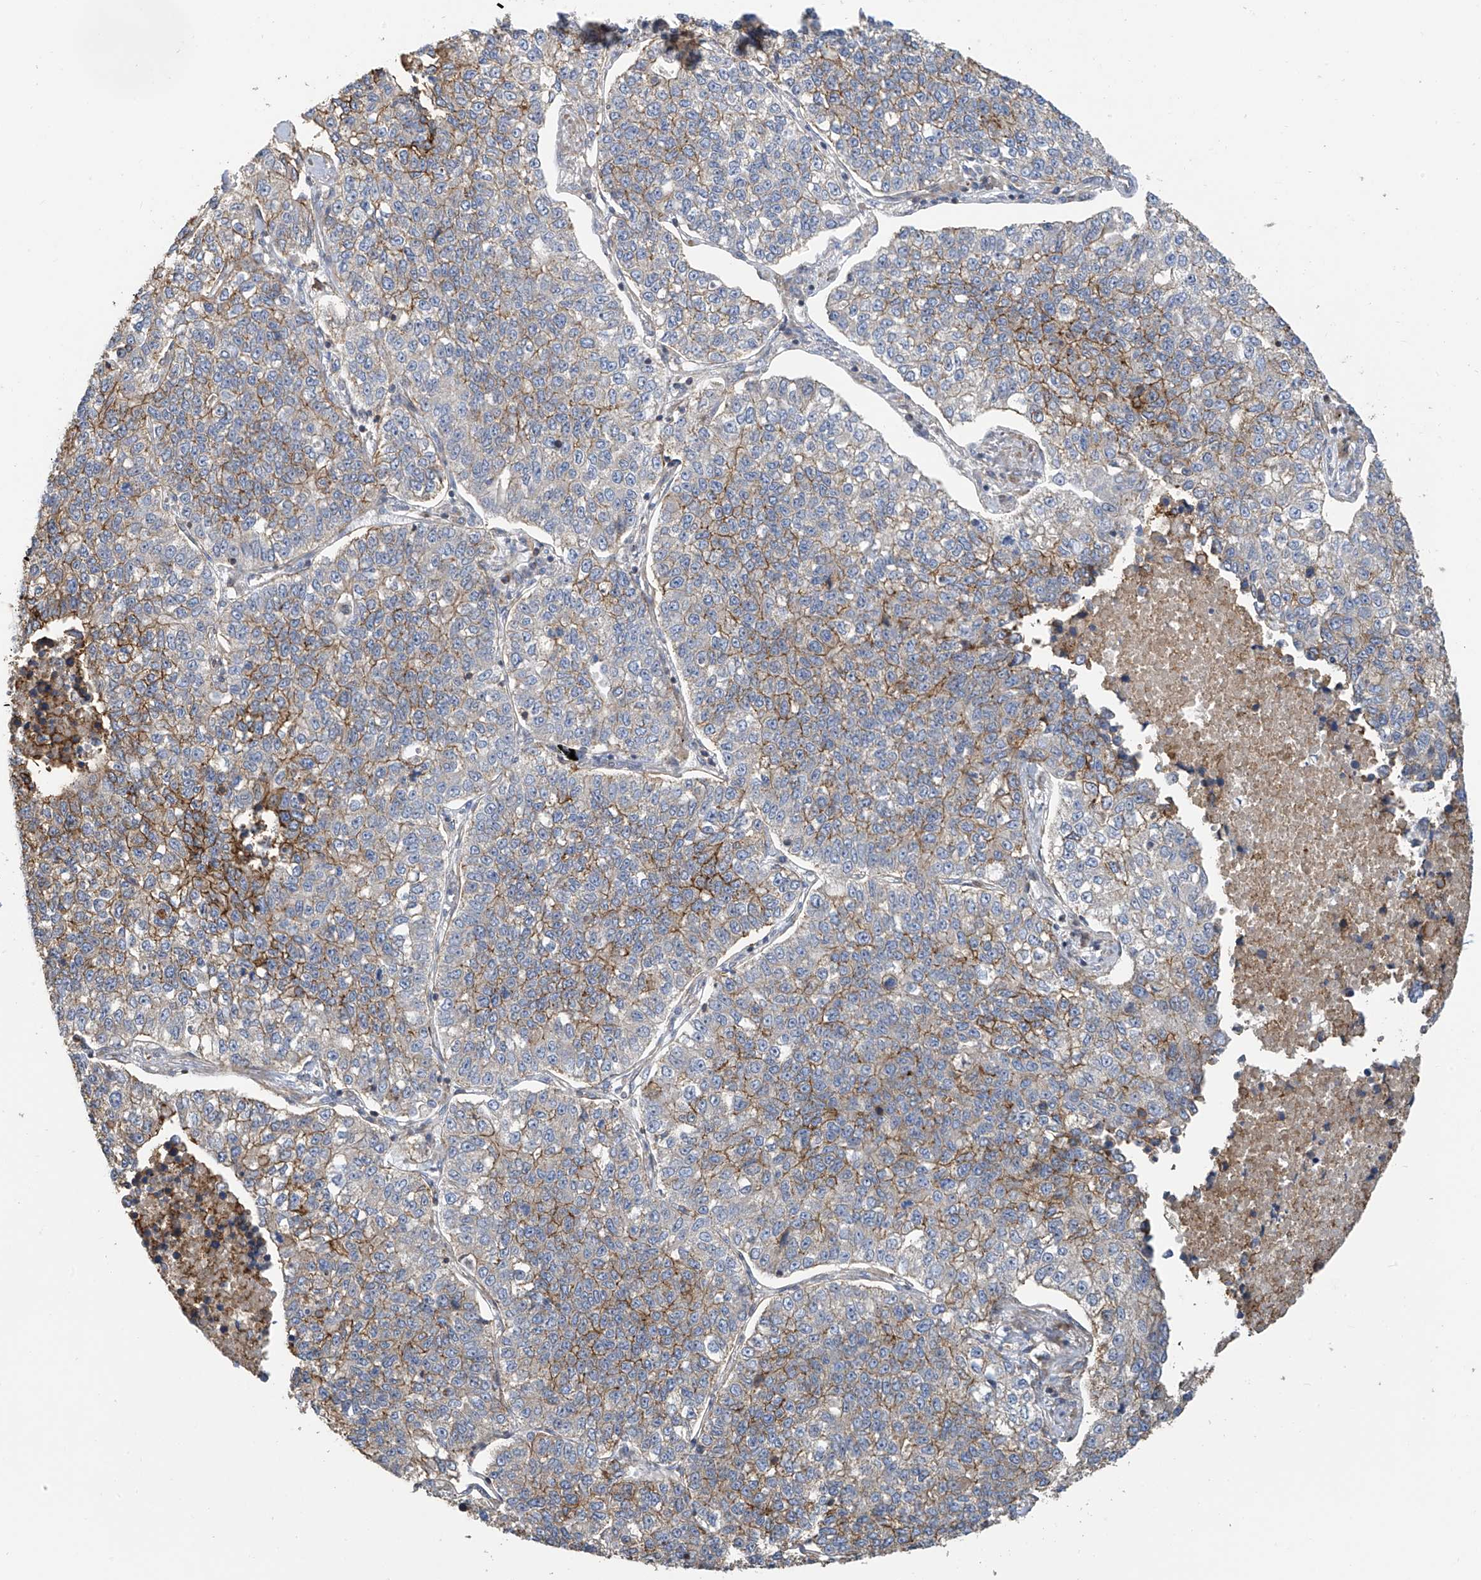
{"staining": {"intensity": "moderate", "quantity": "<25%", "location": "cytoplasmic/membranous"}, "tissue": "lung cancer", "cell_type": "Tumor cells", "image_type": "cancer", "snomed": [{"axis": "morphology", "description": "Adenocarcinoma, NOS"}, {"axis": "topography", "description": "Lung"}], "caption": "Protein positivity by immunohistochemistry displays moderate cytoplasmic/membranous positivity in approximately <25% of tumor cells in lung cancer.", "gene": "SLC43A3", "patient": {"sex": "male", "age": 49}}